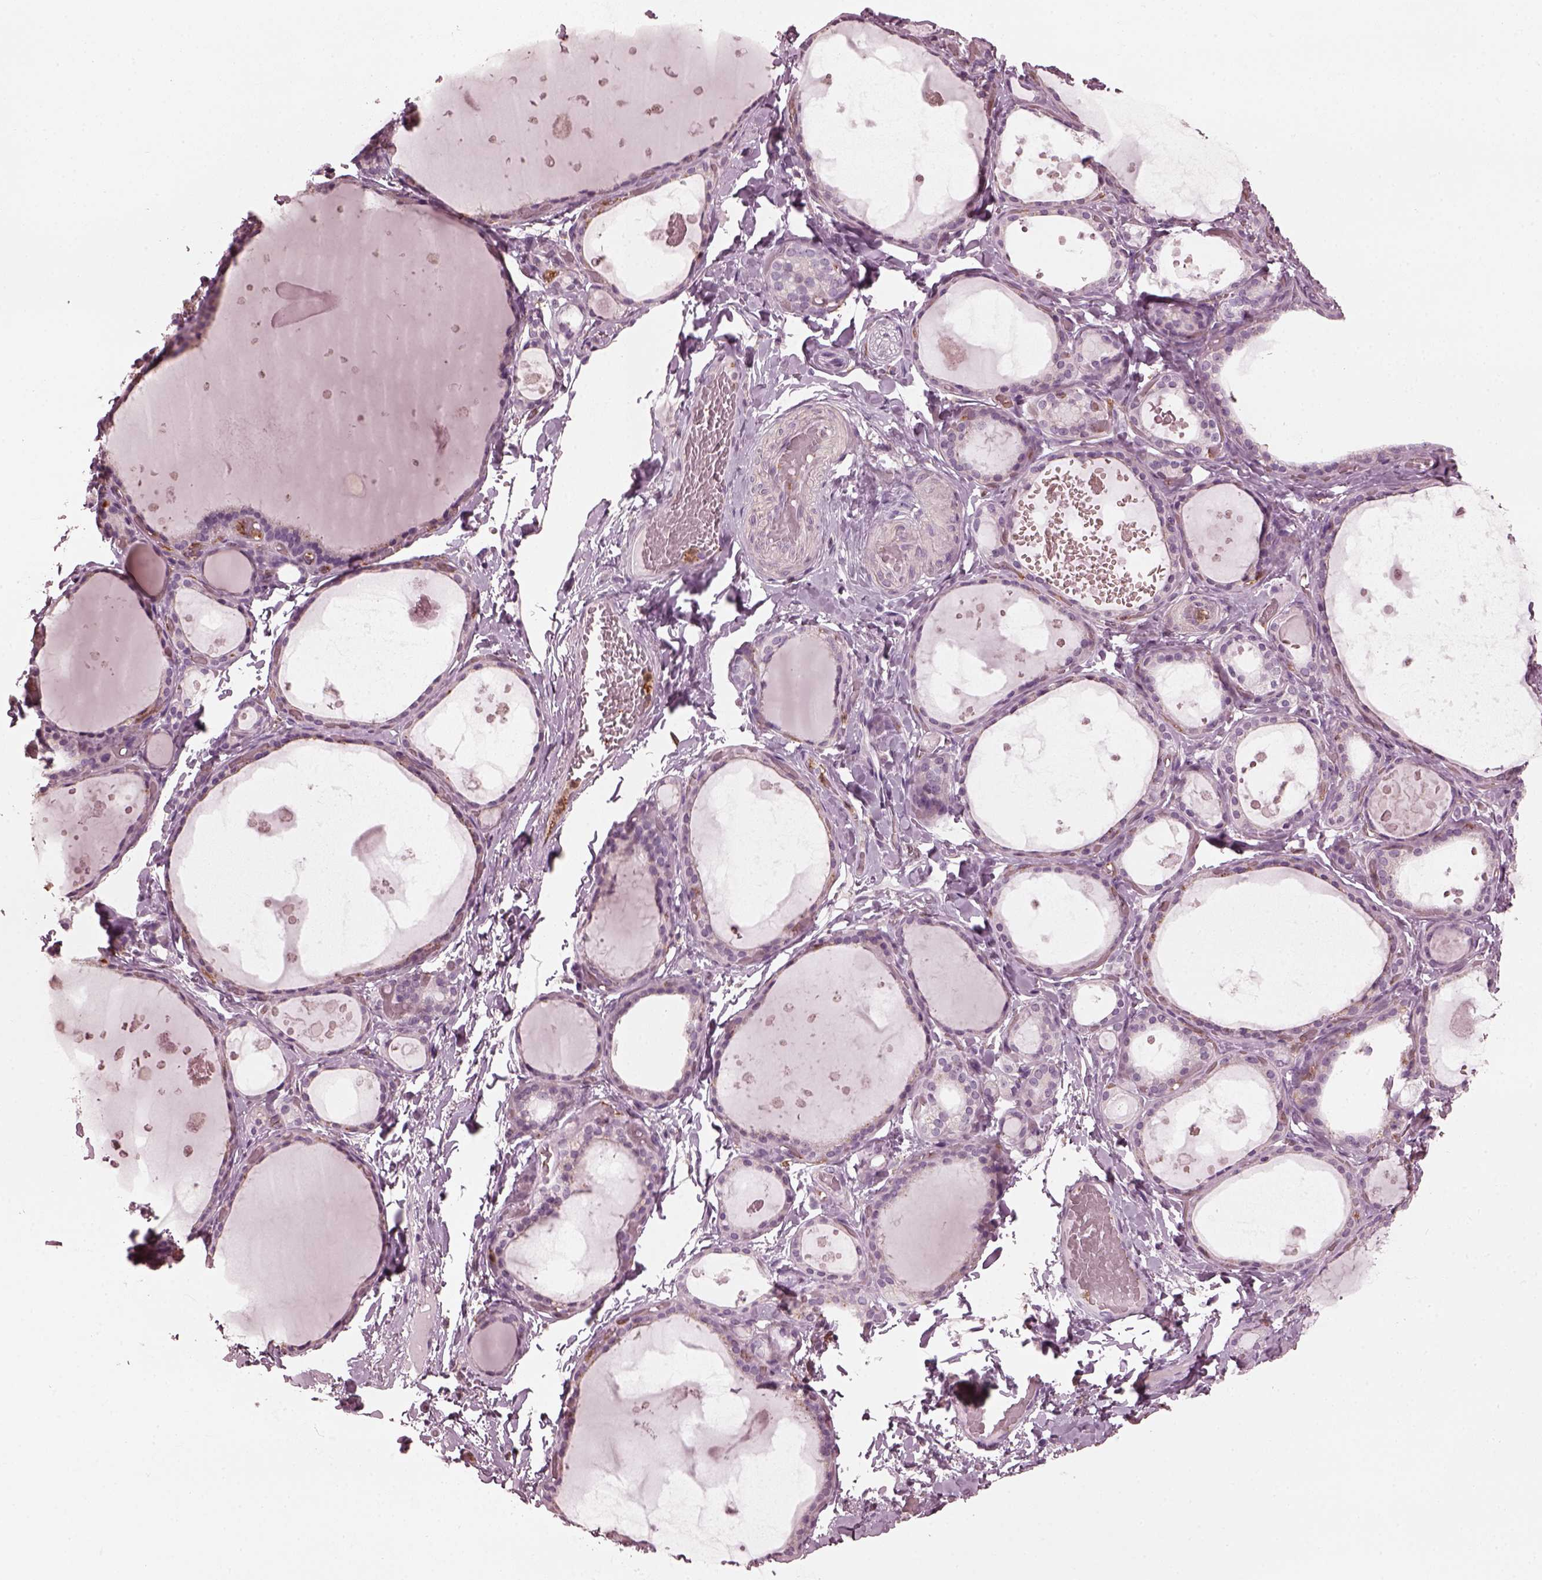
{"staining": {"intensity": "negative", "quantity": "none", "location": "none"}, "tissue": "thyroid gland", "cell_type": "Glandular cells", "image_type": "normal", "snomed": [{"axis": "morphology", "description": "Normal tissue, NOS"}, {"axis": "topography", "description": "Thyroid gland"}], "caption": "High magnification brightfield microscopy of benign thyroid gland stained with DAB (3,3'-diaminobenzidine) (brown) and counterstained with hematoxylin (blue): glandular cells show no significant expression.", "gene": "PSTPIP2", "patient": {"sex": "female", "age": 56}}